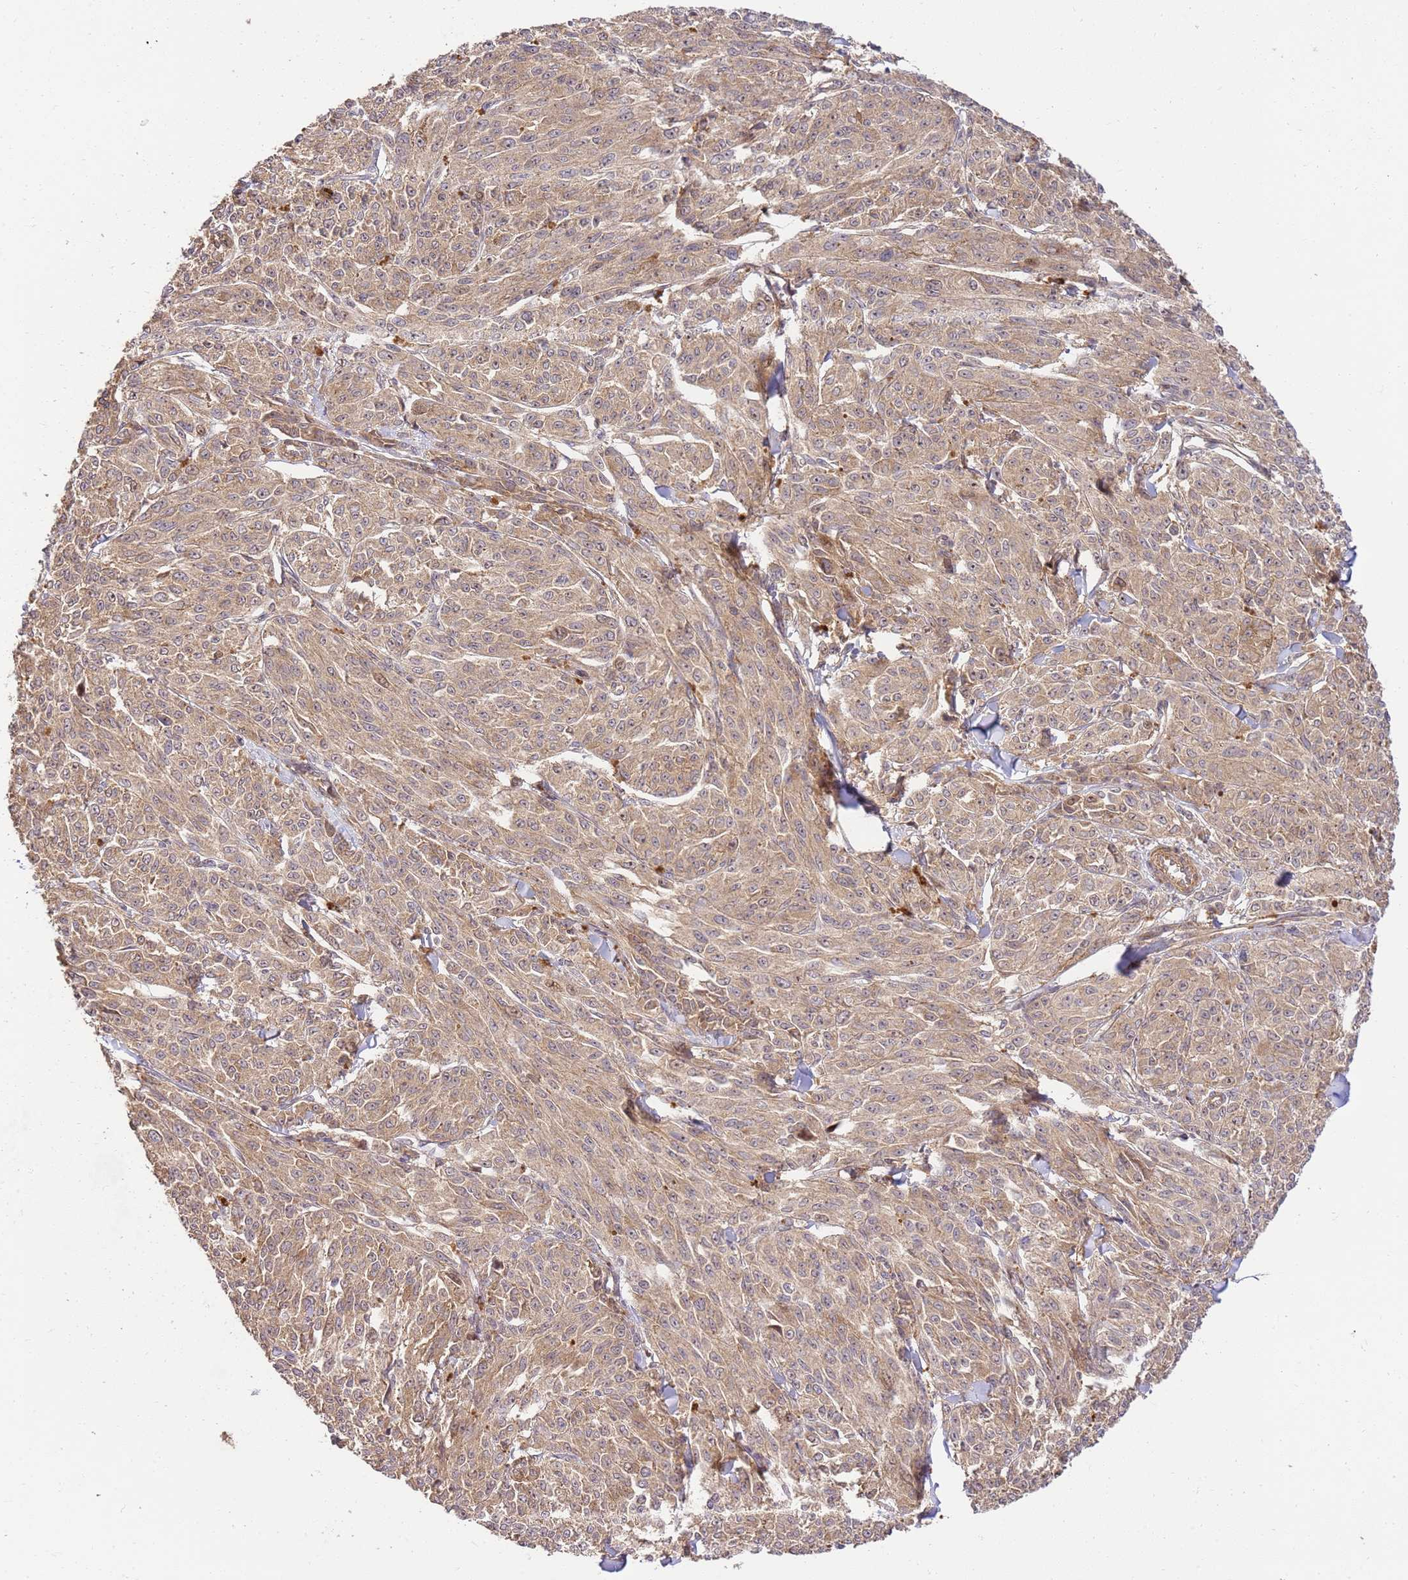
{"staining": {"intensity": "weak", "quantity": ">75%", "location": "cytoplasmic/membranous"}, "tissue": "melanoma", "cell_type": "Tumor cells", "image_type": "cancer", "snomed": [{"axis": "morphology", "description": "Malignant melanoma, NOS"}, {"axis": "topography", "description": "Skin"}], "caption": "The micrograph demonstrates immunohistochemical staining of melanoma. There is weak cytoplasmic/membranous positivity is seen in approximately >75% of tumor cells. Nuclei are stained in blue.", "gene": "GAREM1", "patient": {"sex": "female", "age": 52}}